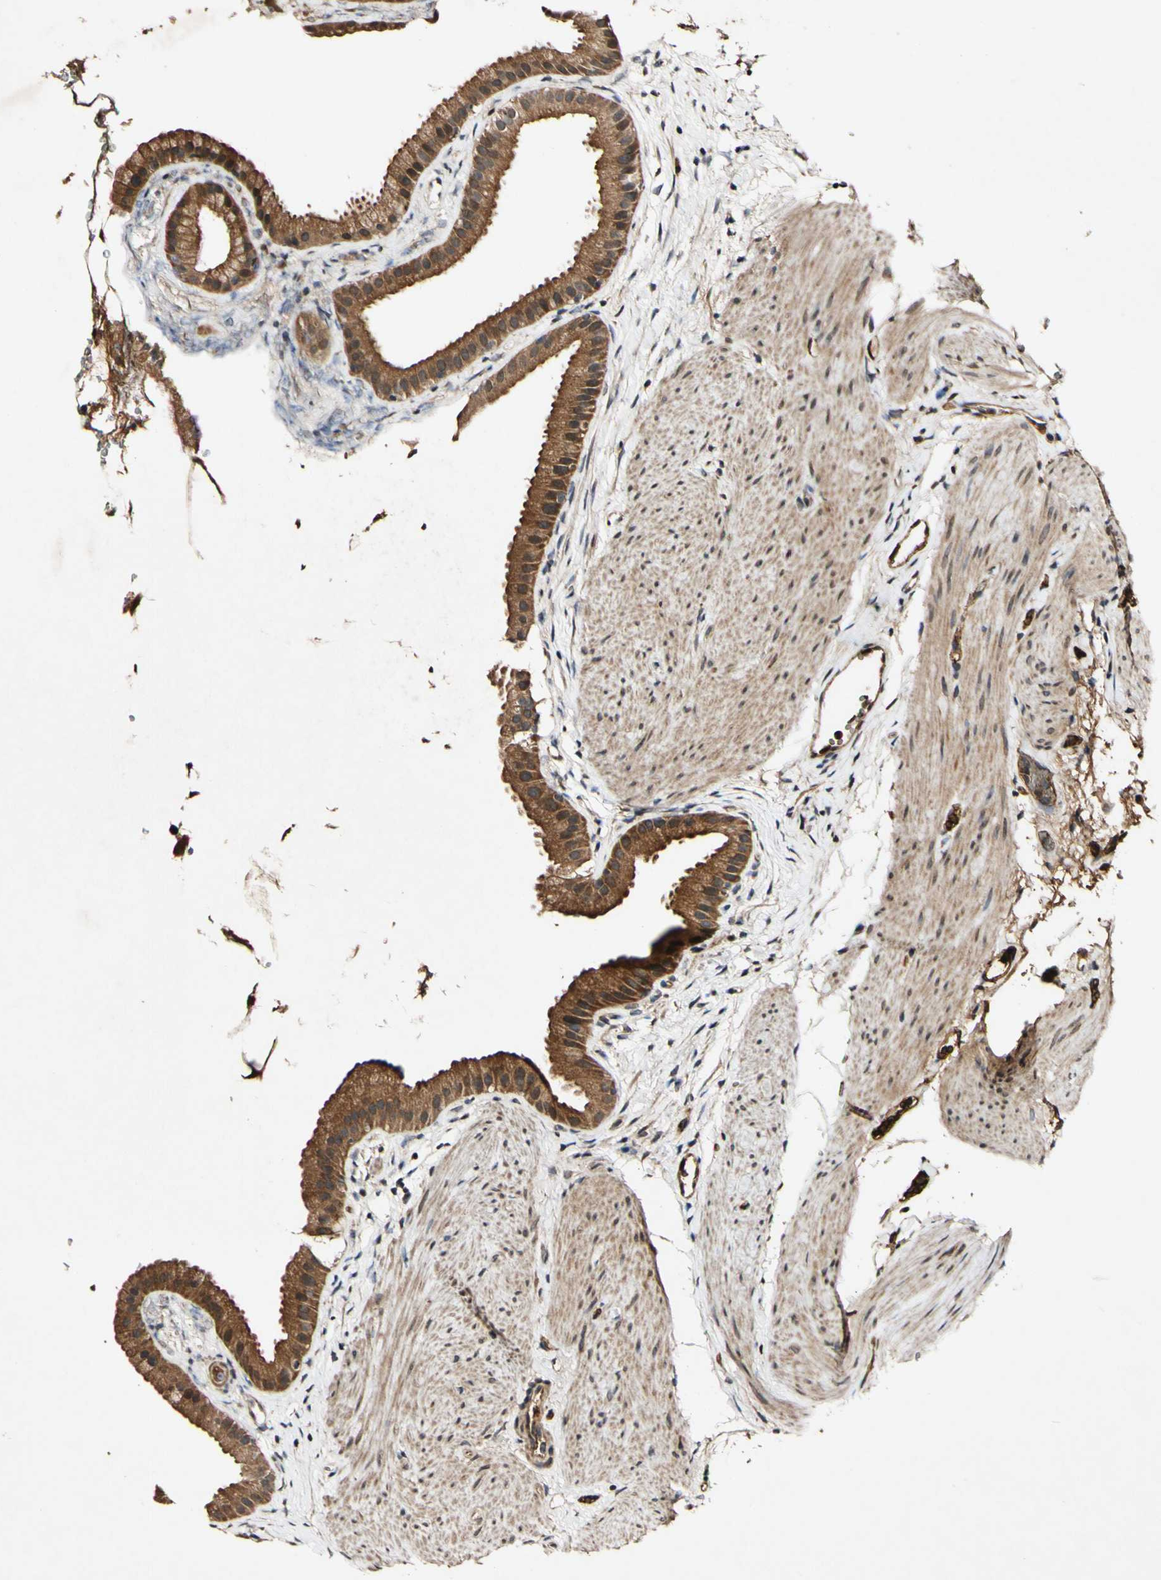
{"staining": {"intensity": "strong", "quantity": ">75%", "location": "cytoplasmic/membranous"}, "tissue": "gallbladder", "cell_type": "Glandular cells", "image_type": "normal", "snomed": [{"axis": "morphology", "description": "Normal tissue, NOS"}, {"axis": "topography", "description": "Gallbladder"}], "caption": "Unremarkable gallbladder displays strong cytoplasmic/membranous expression in approximately >75% of glandular cells, visualized by immunohistochemistry. (DAB (3,3'-diaminobenzidine) IHC, brown staining for protein, blue staining for nuclei).", "gene": "PLAT", "patient": {"sex": "female", "age": 64}}